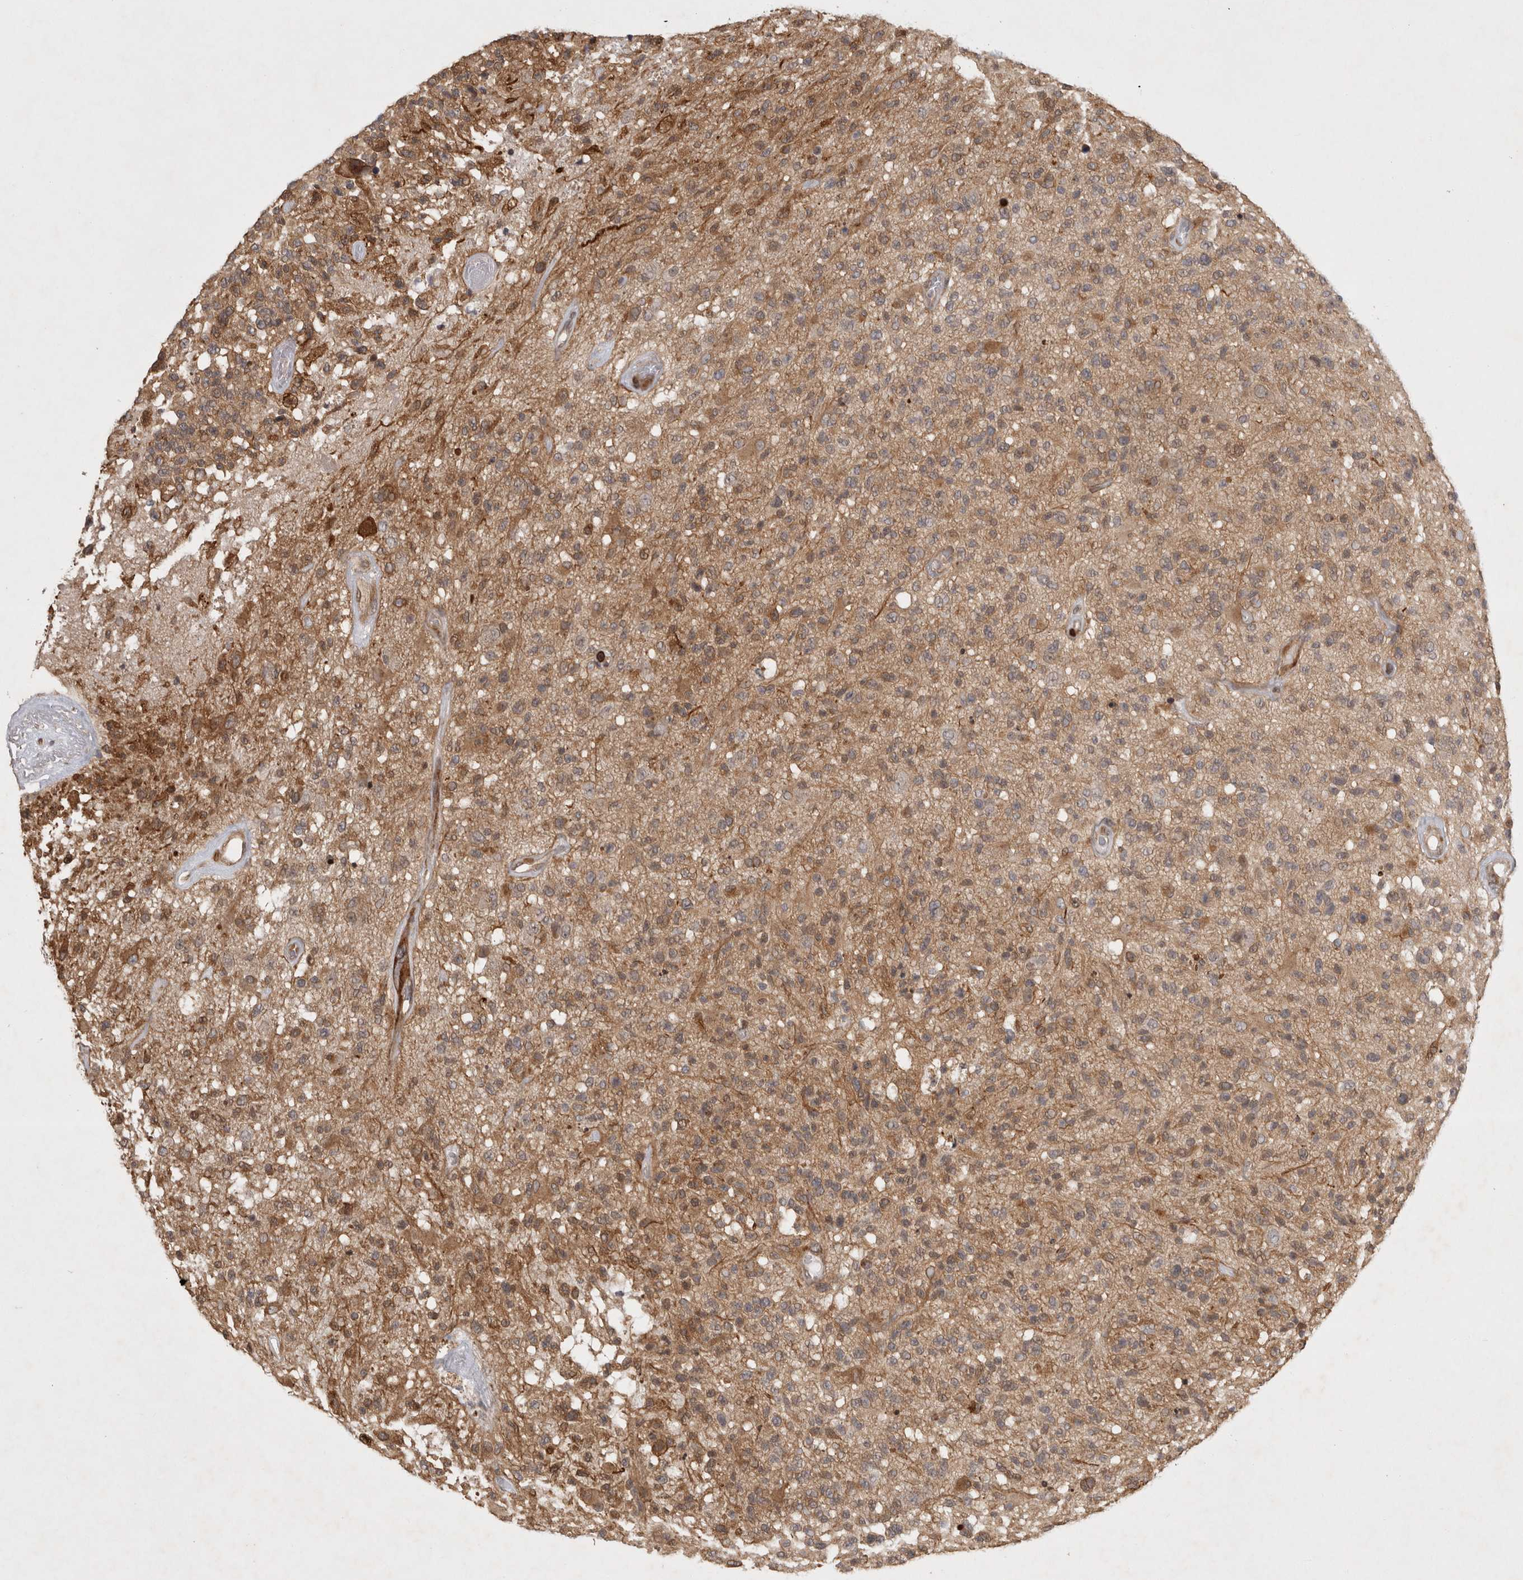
{"staining": {"intensity": "moderate", "quantity": ">75%", "location": "cytoplasmic/membranous"}, "tissue": "glioma", "cell_type": "Tumor cells", "image_type": "cancer", "snomed": [{"axis": "morphology", "description": "Glioma, malignant, High grade"}, {"axis": "morphology", "description": "Glioblastoma, NOS"}, {"axis": "topography", "description": "Brain"}], "caption": "A photomicrograph of glioblastoma stained for a protein reveals moderate cytoplasmic/membranous brown staining in tumor cells. (DAB (3,3'-diaminobenzidine) = brown stain, brightfield microscopy at high magnification).", "gene": "ZNF318", "patient": {"sex": "male", "age": 60}}